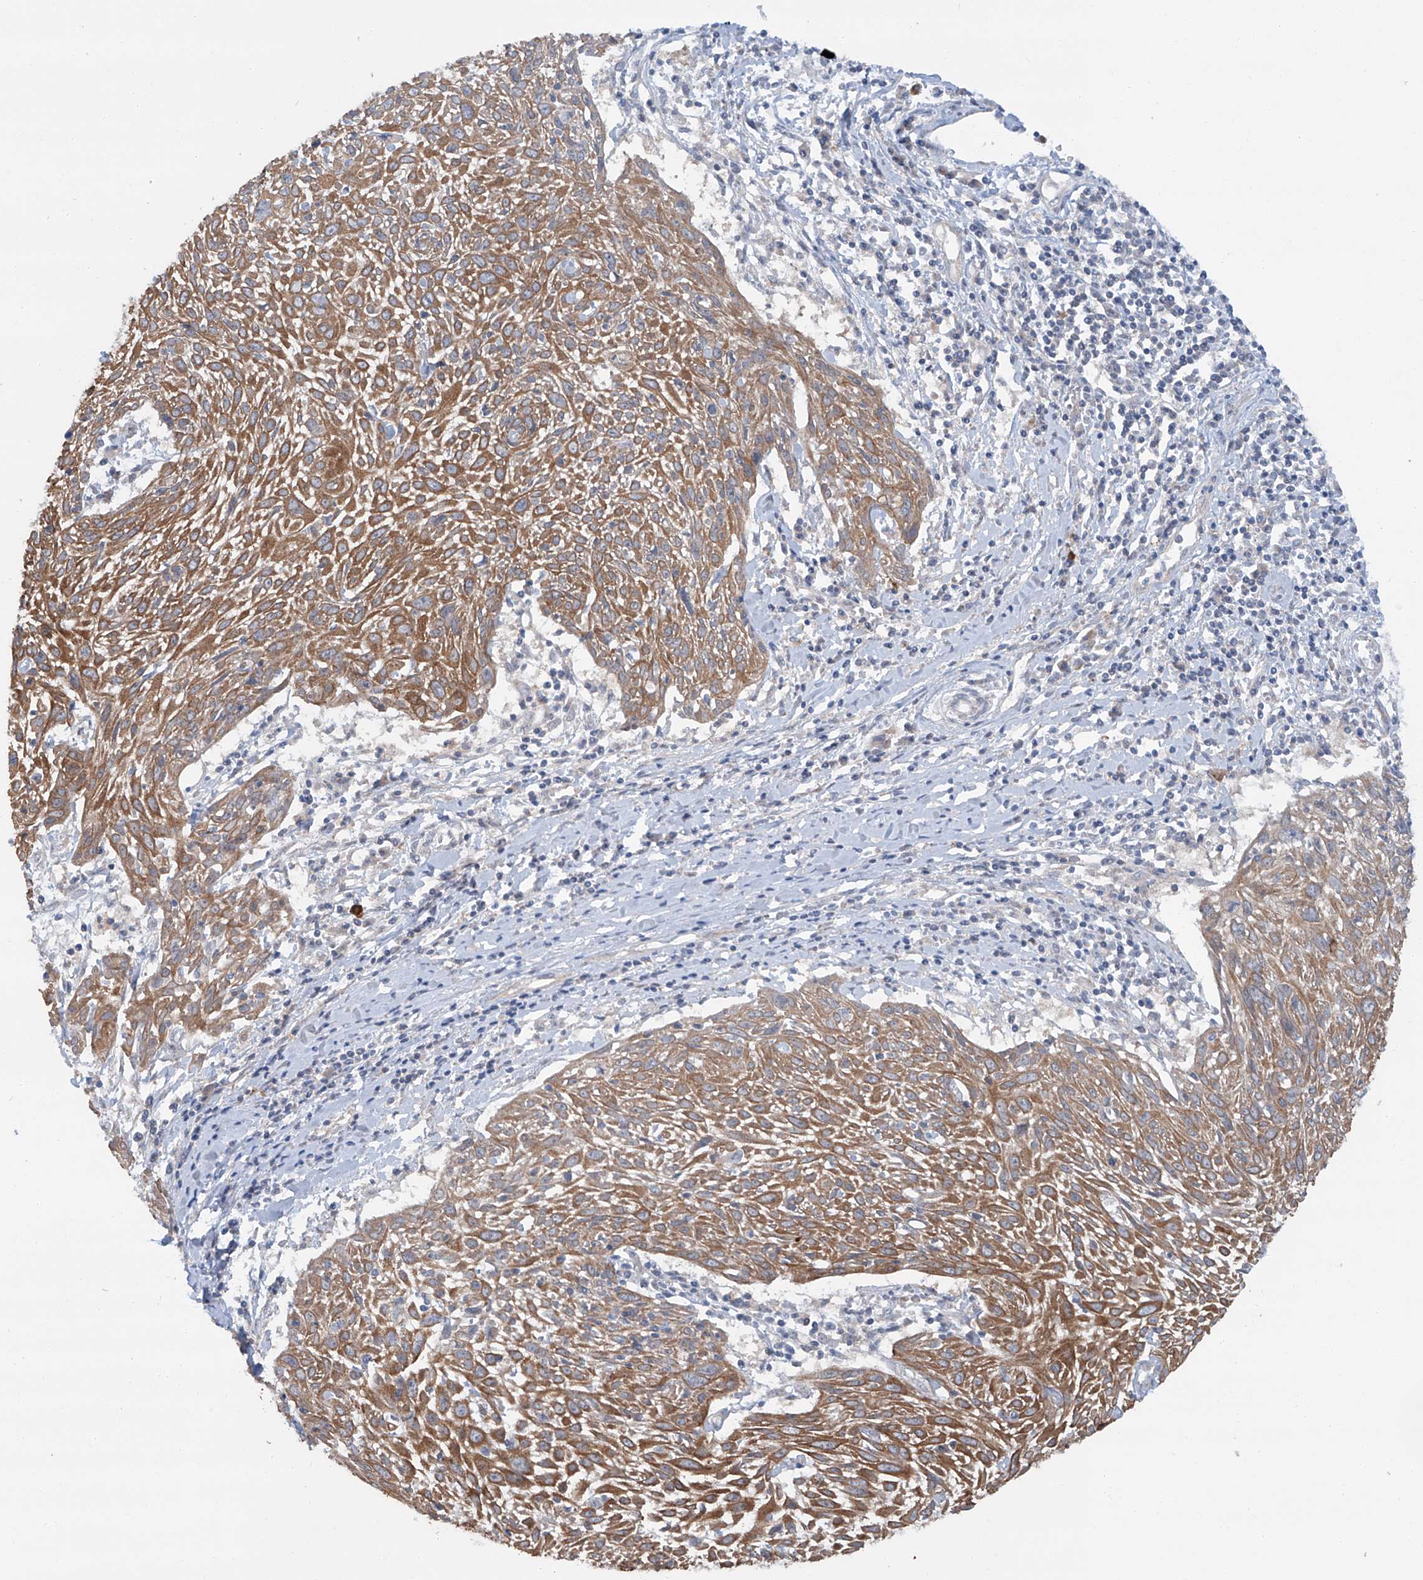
{"staining": {"intensity": "moderate", "quantity": ">75%", "location": "cytoplasmic/membranous"}, "tissue": "cervical cancer", "cell_type": "Tumor cells", "image_type": "cancer", "snomed": [{"axis": "morphology", "description": "Squamous cell carcinoma, NOS"}, {"axis": "topography", "description": "Cervix"}], "caption": "There is medium levels of moderate cytoplasmic/membranous expression in tumor cells of cervical squamous cell carcinoma, as demonstrated by immunohistochemical staining (brown color).", "gene": "SIX4", "patient": {"sex": "female", "age": 51}}